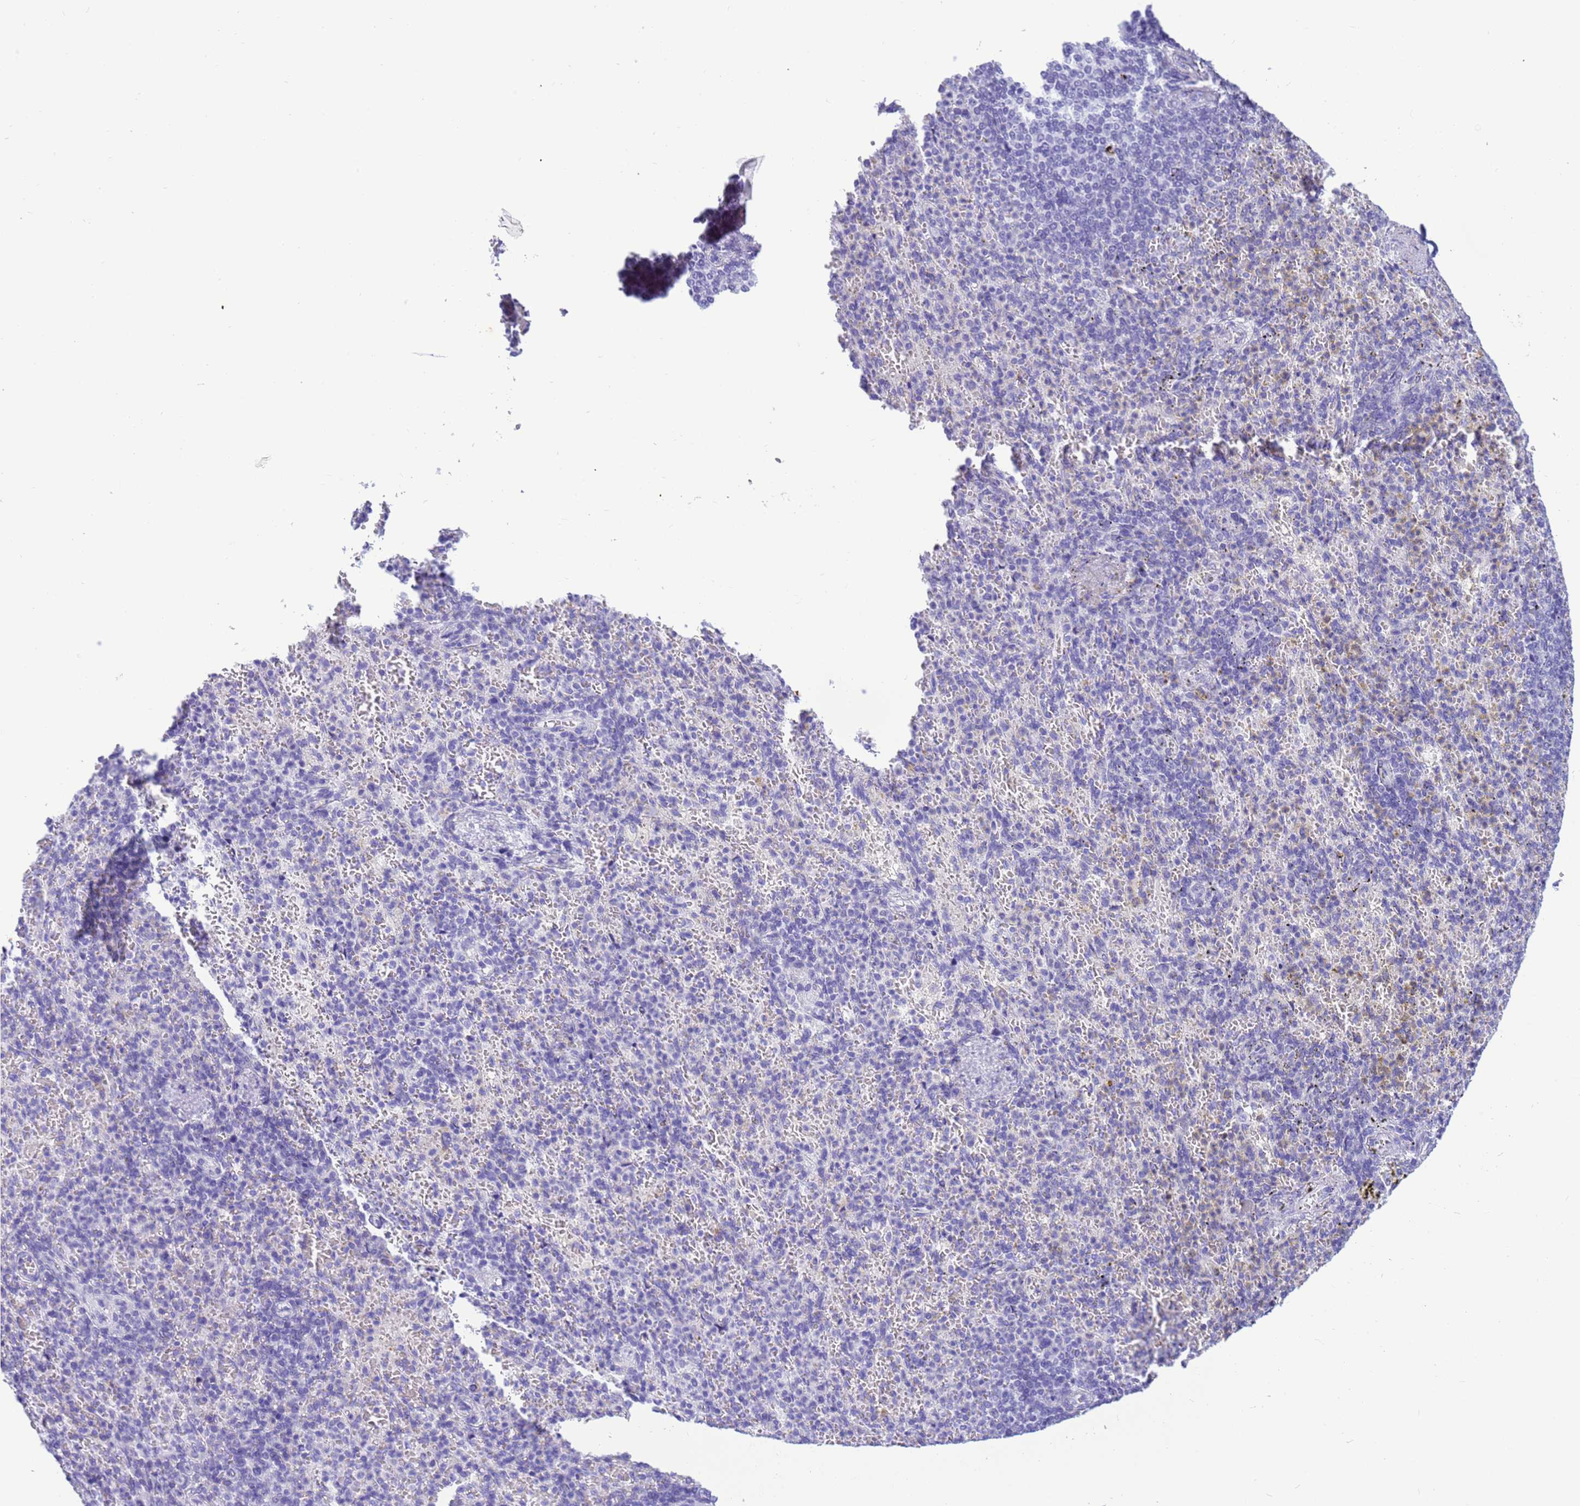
{"staining": {"intensity": "negative", "quantity": "none", "location": "none"}, "tissue": "spleen", "cell_type": "Cells in red pulp", "image_type": "normal", "snomed": [{"axis": "morphology", "description": "Normal tissue, NOS"}, {"axis": "topography", "description": "Spleen"}], "caption": "High magnification brightfield microscopy of normal spleen stained with DAB (3,3'-diaminobenzidine) (brown) and counterstained with hematoxylin (blue): cells in red pulp show no significant staining.", "gene": "STATH", "patient": {"sex": "female", "age": 74}}